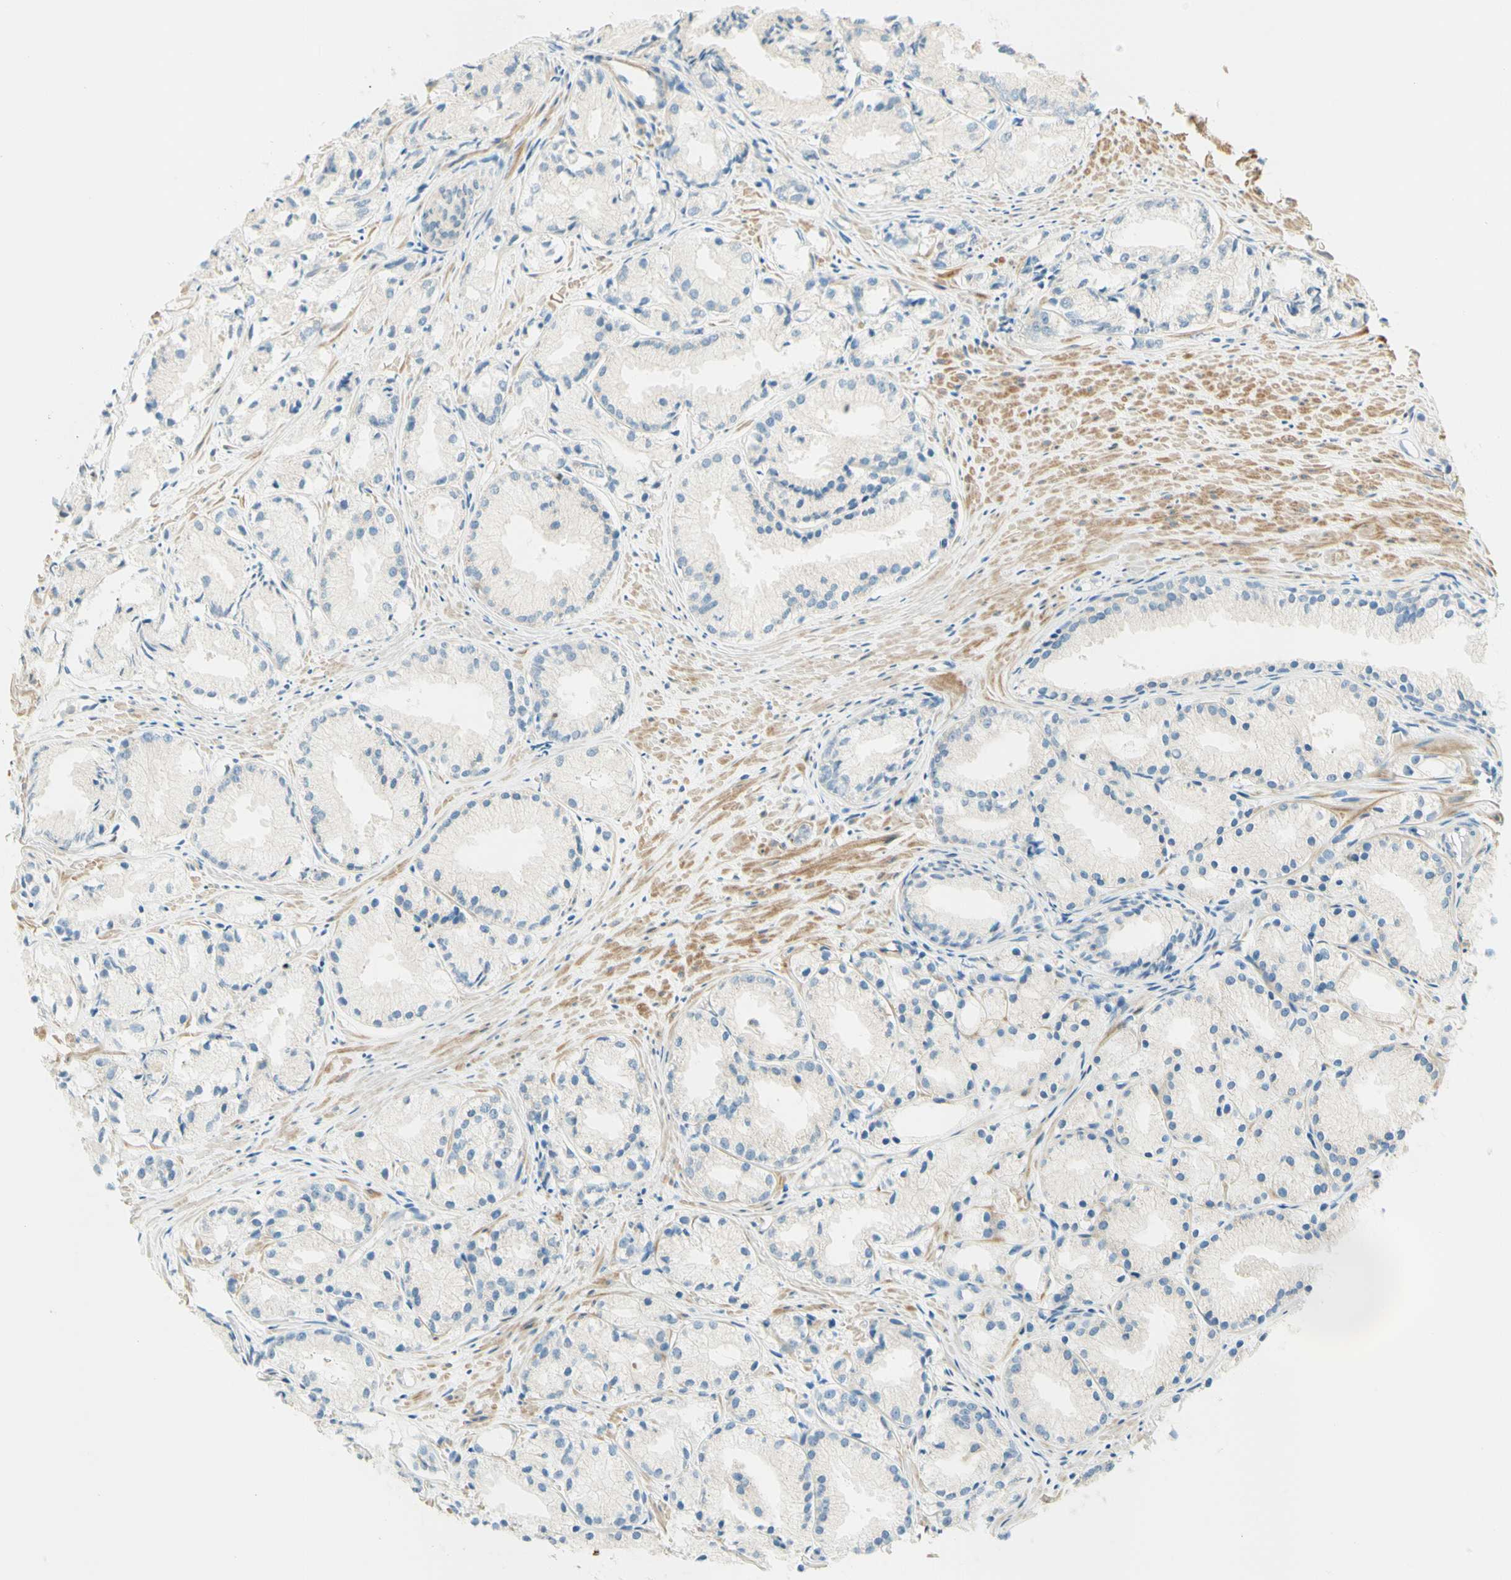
{"staining": {"intensity": "negative", "quantity": "none", "location": "none"}, "tissue": "prostate cancer", "cell_type": "Tumor cells", "image_type": "cancer", "snomed": [{"axis": "morphology", "description": "Adenocarcinoma, Low grade"}, {"axis": "topography", "description": "Prostate"}], "caption": "High power microscopy photomicrograph of an immunohistochemistry (IHC) histopathology image of prostate cancer (adenocarcinoma (low-grade)), revealing no significant positivity in tumor cells.", "gene": "PROM1", "patient": {"sex": "male", "age": 72}}